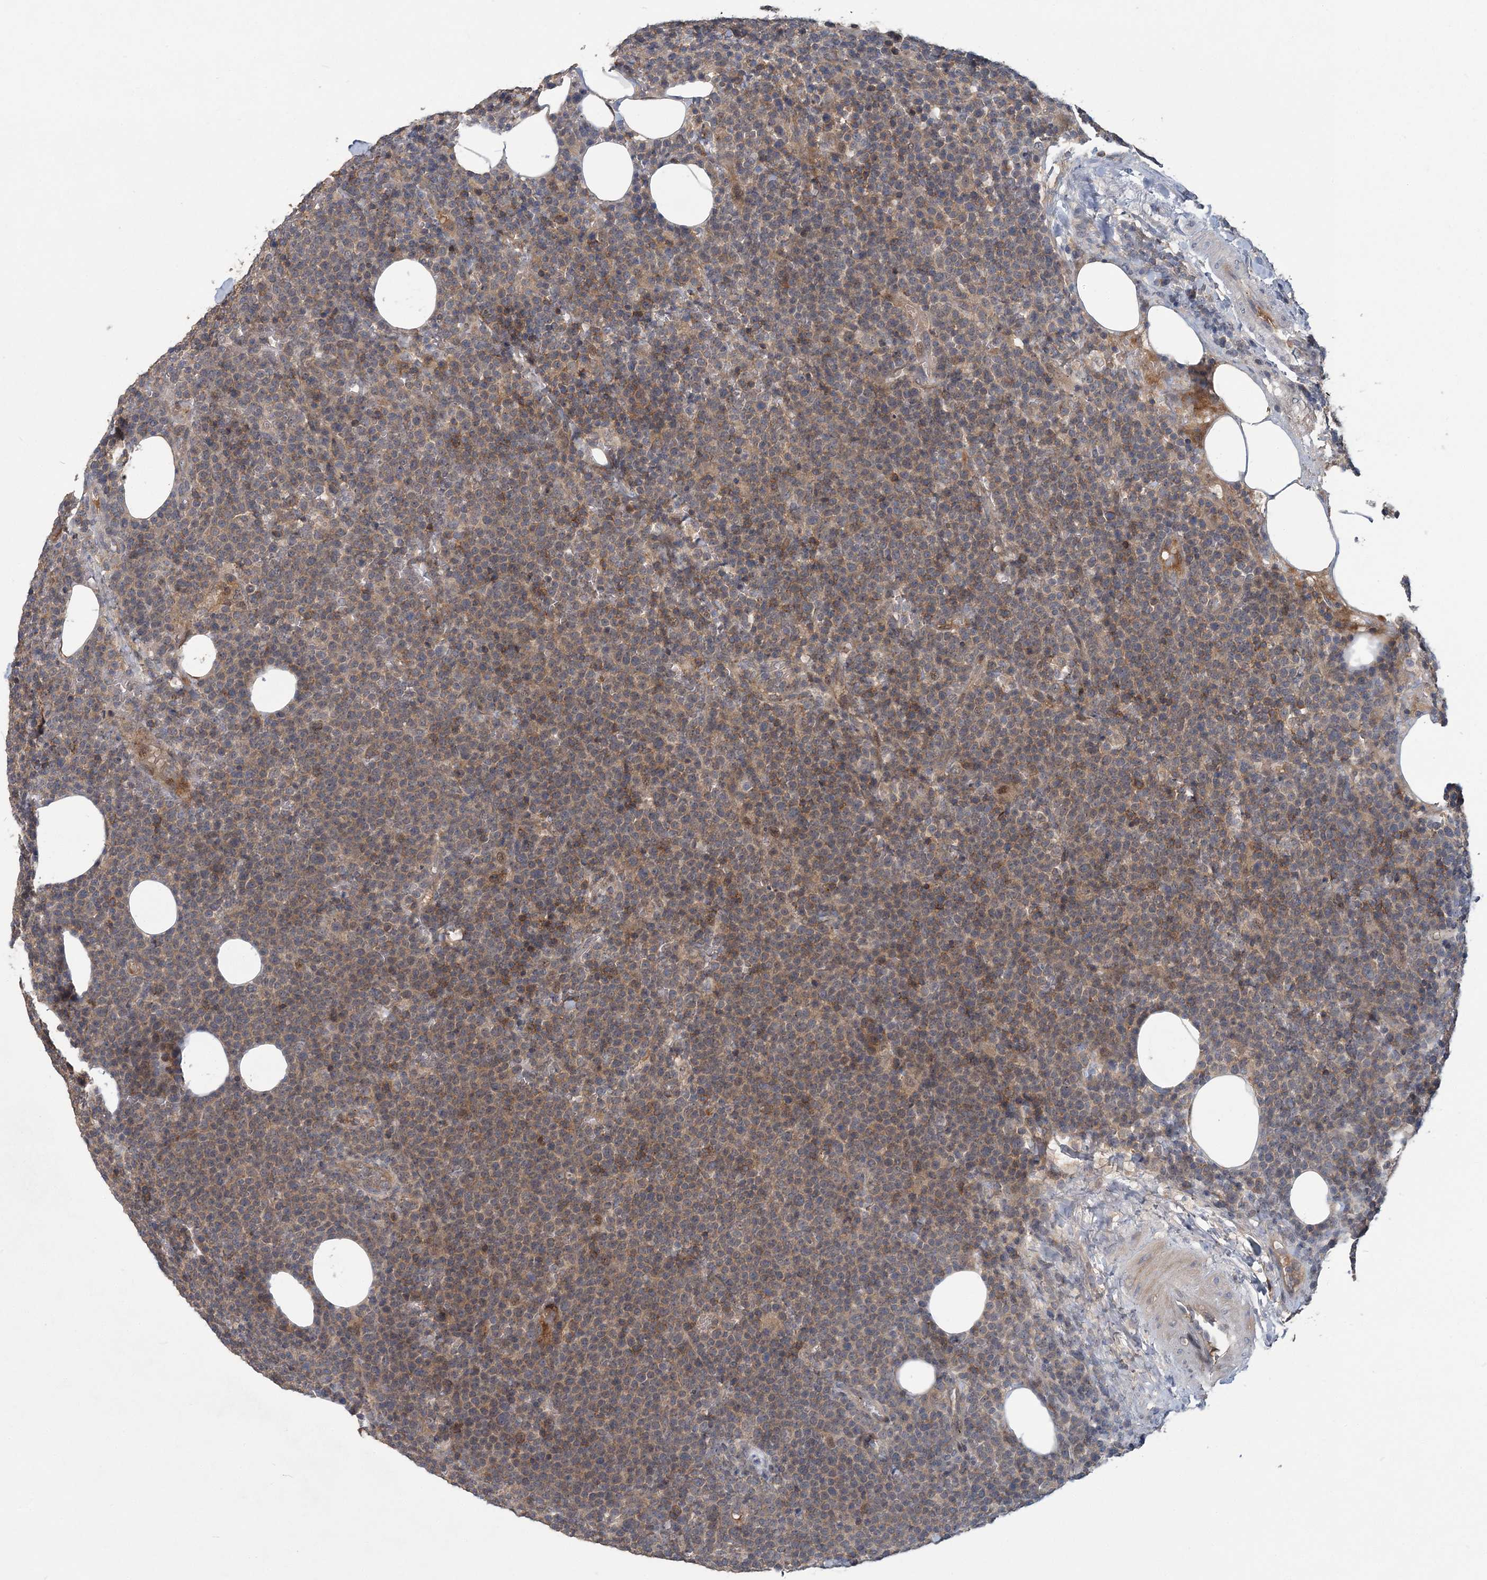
{"staining": {"intensity": "weak", "quantity": ">75%", "location": "cytoplasmic/membranous"}, "tissue": "lymphoma", "cell_type": "Tumor cells", "image_type": "cancer", "snomed": [{"axis": "morphology", "description": "Malignant lymphoma, non-Hodgkin's type, High grade"}, {"axis": "topography", "description": "Lymph node"}], "caption": "The image displays a brown stain indicating the presence of a protein in the cytoplasmic/membranous of tumor cells in lymphoma.", "gene": "RNF25", "patient": {"sex": "male", "age": 61}}